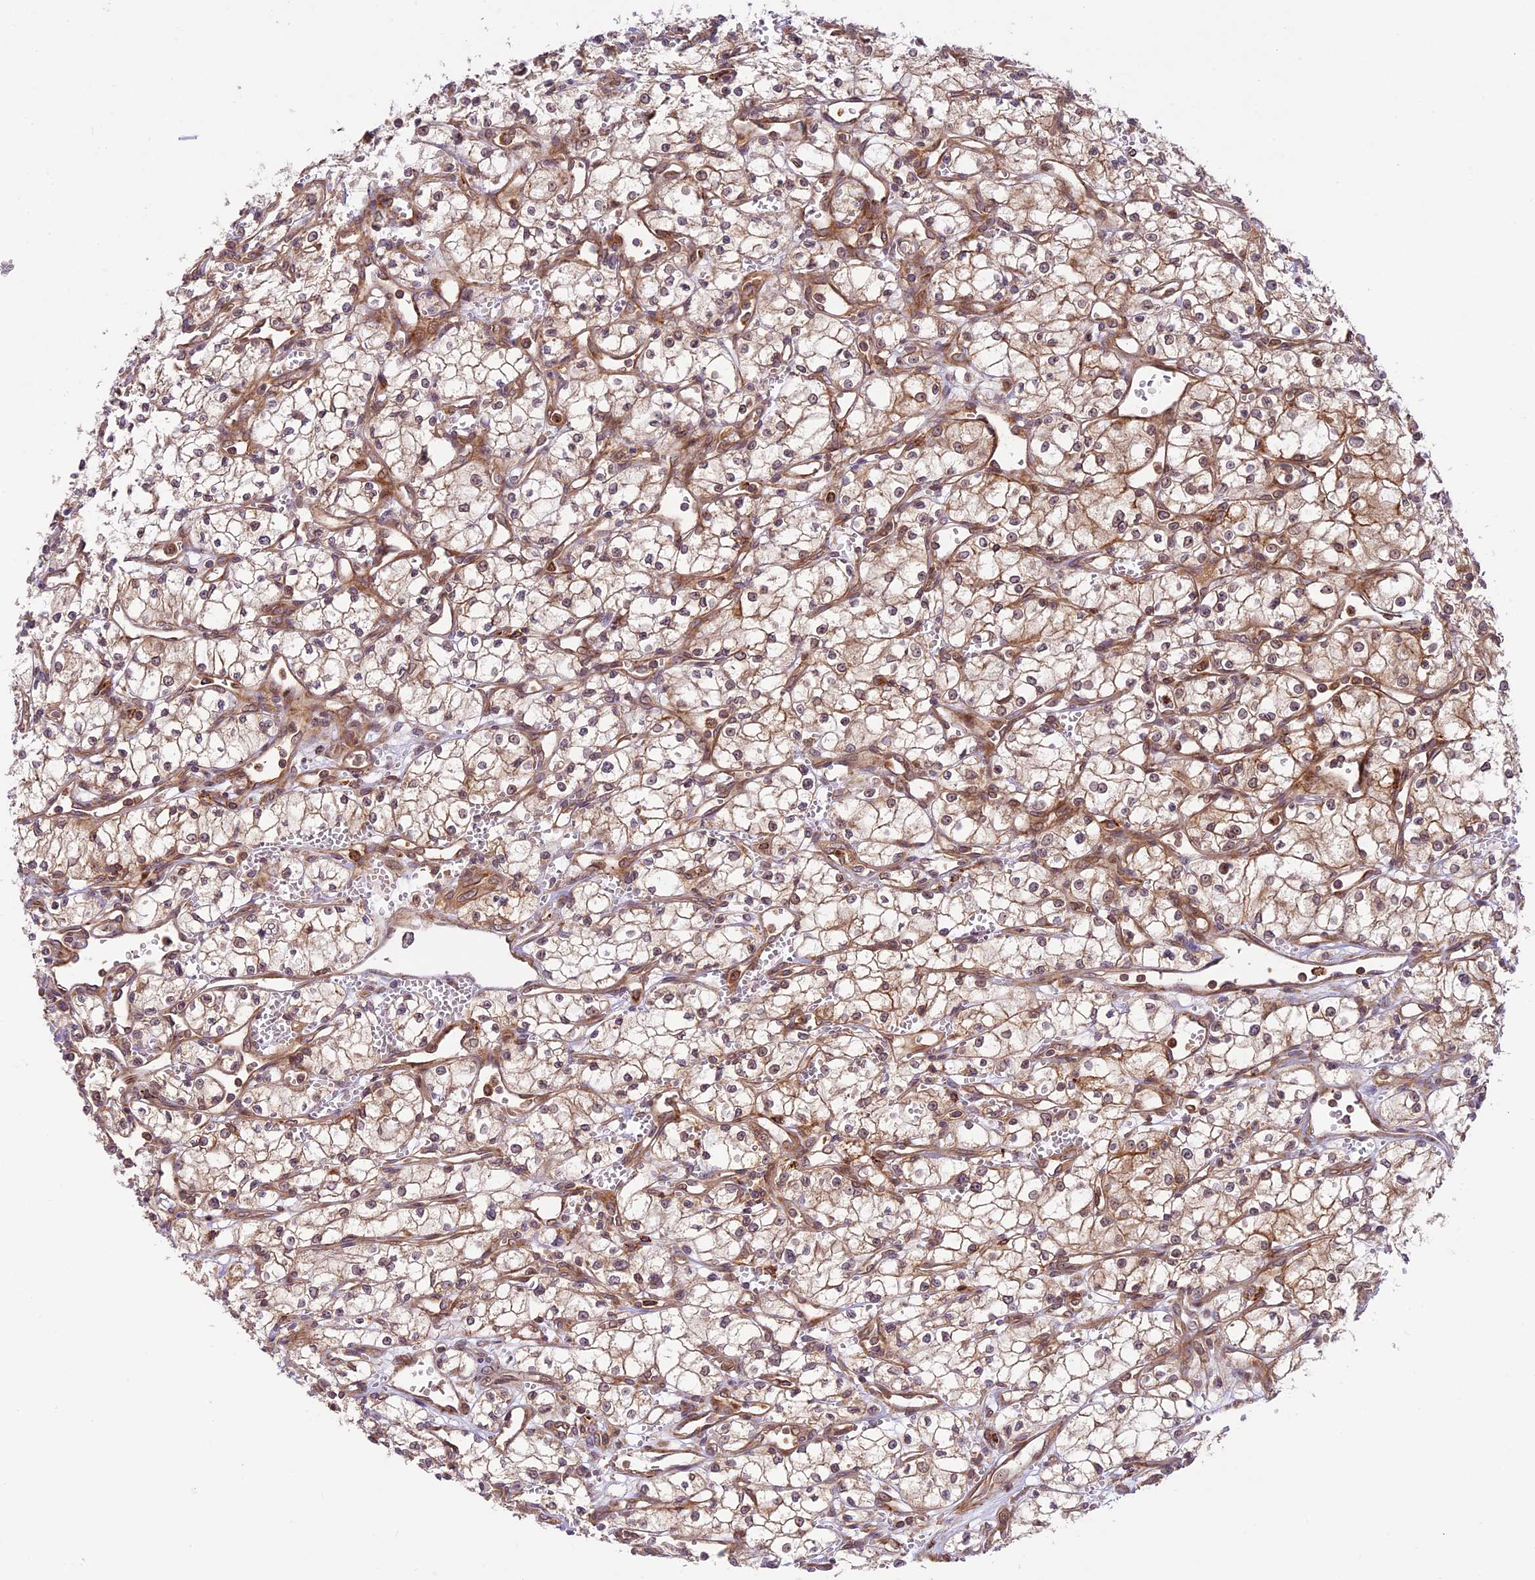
{"staining": {"intensity": "weak", "quantity": "25%-75%", "location": "cytoplasmic/membranous"}, "tissue": "renal cancer", "cell_type": "Tumor cells", "image_type": "cancer", "snomed": [{"axis": "morphology", "description": "Adenocarcinoma, NOS"}, {"axis": "topography", "description": "Kidney"}], "caption": "IHC of renal cancer exhibits low levels of weak cytoplasmic/membranous staining in approximately 25%-75% of tumor cells.", "gene": "DGKH", "patient": {"sex": "male", "age": 59}}